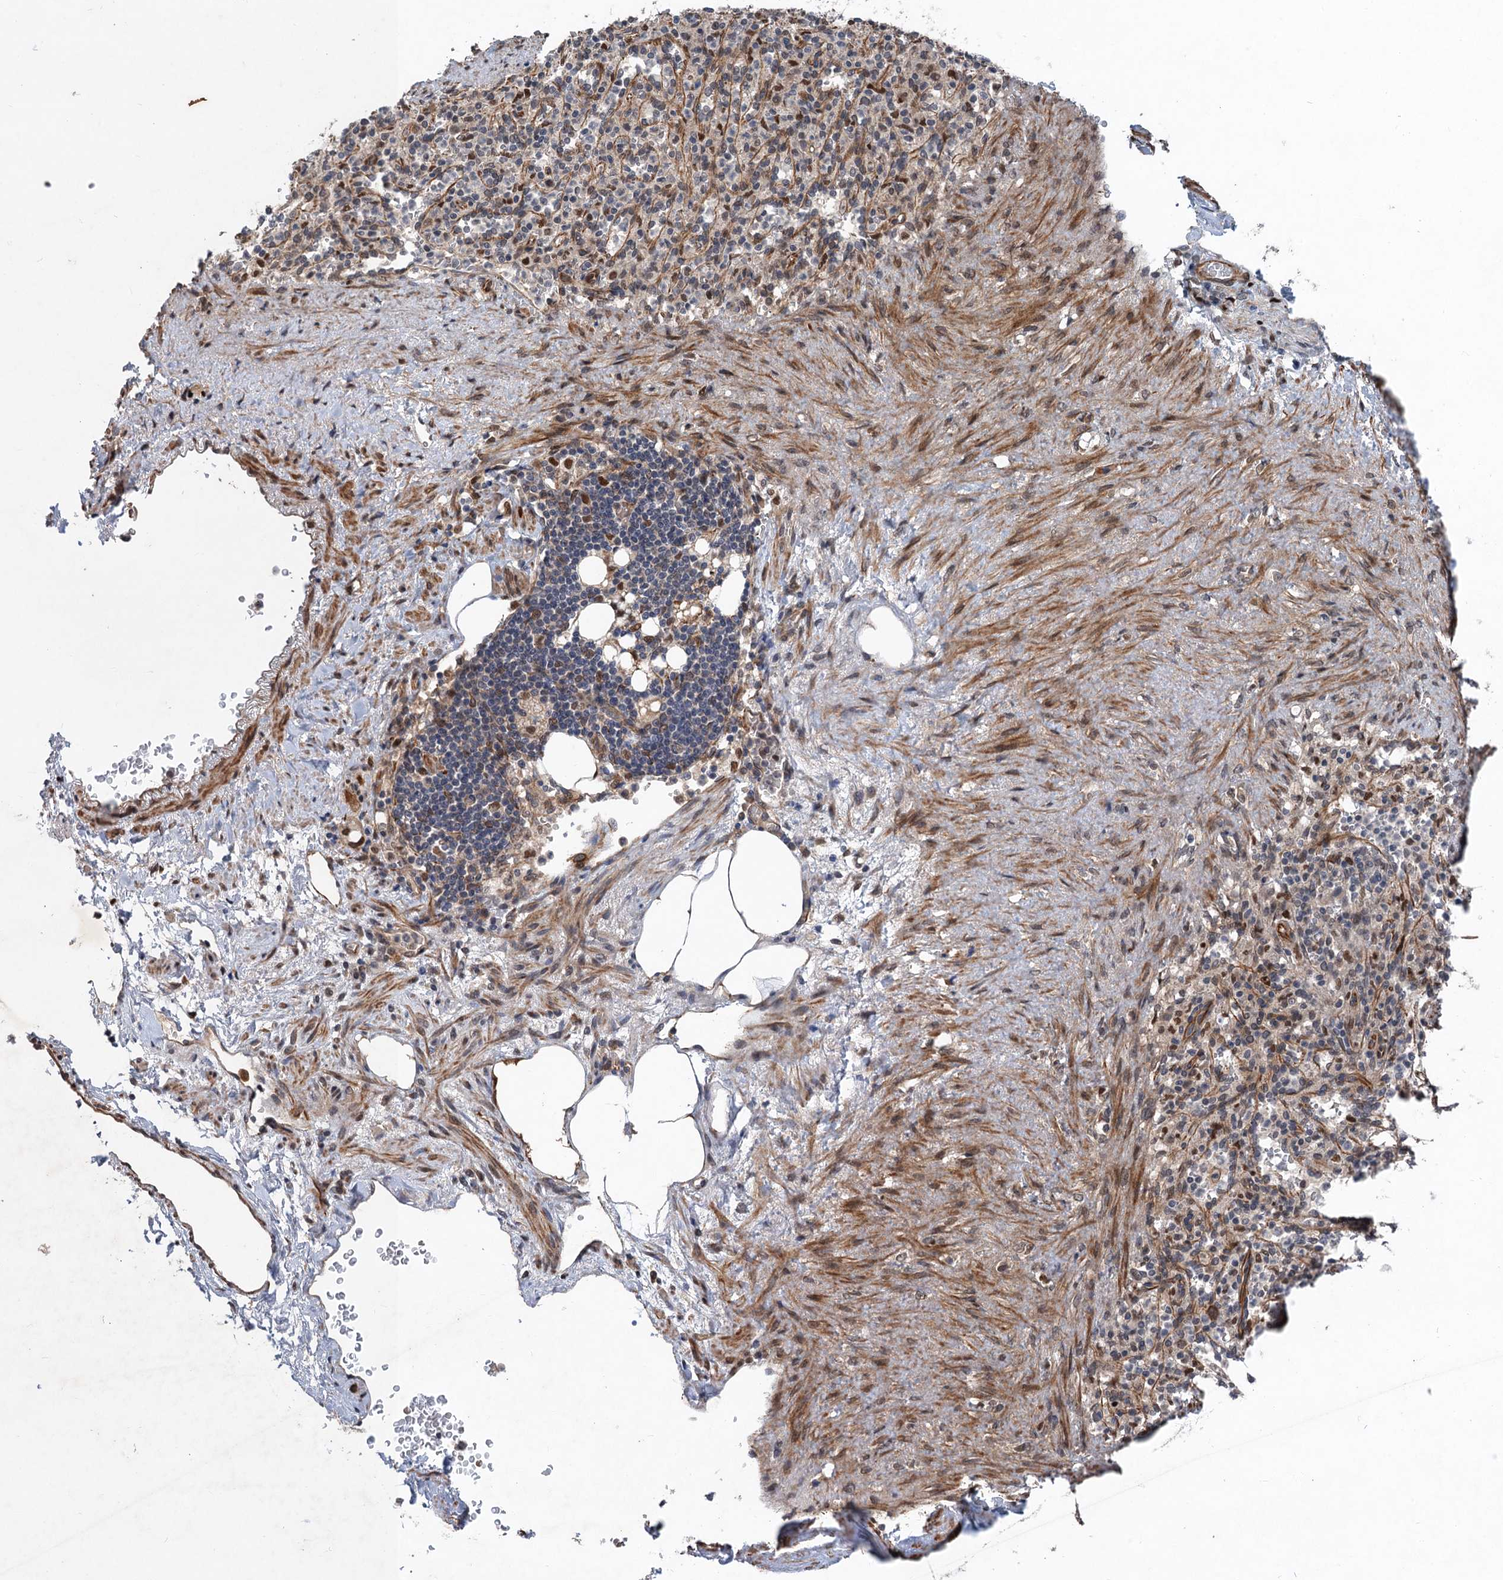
{"staining": {"intensity": "negative", "quantity": "none", "location": "none"}, "tissue": "spleen", "cell_type": "Cells in red pulp", "image_type": "normal", "snomed": [{"axis": "morphology", "description": "Normal tissue, NOS"}, {"axis": "topography", "description": "Spleen"}], "caption": "Immunohistochemistry photomicrograph of unremarkable spleen: human spleen stained with DAB displays no significant protein staining in cells in red pulp.", "gene": "TTC31", "patient": {"sex": "female", "age": 74}}